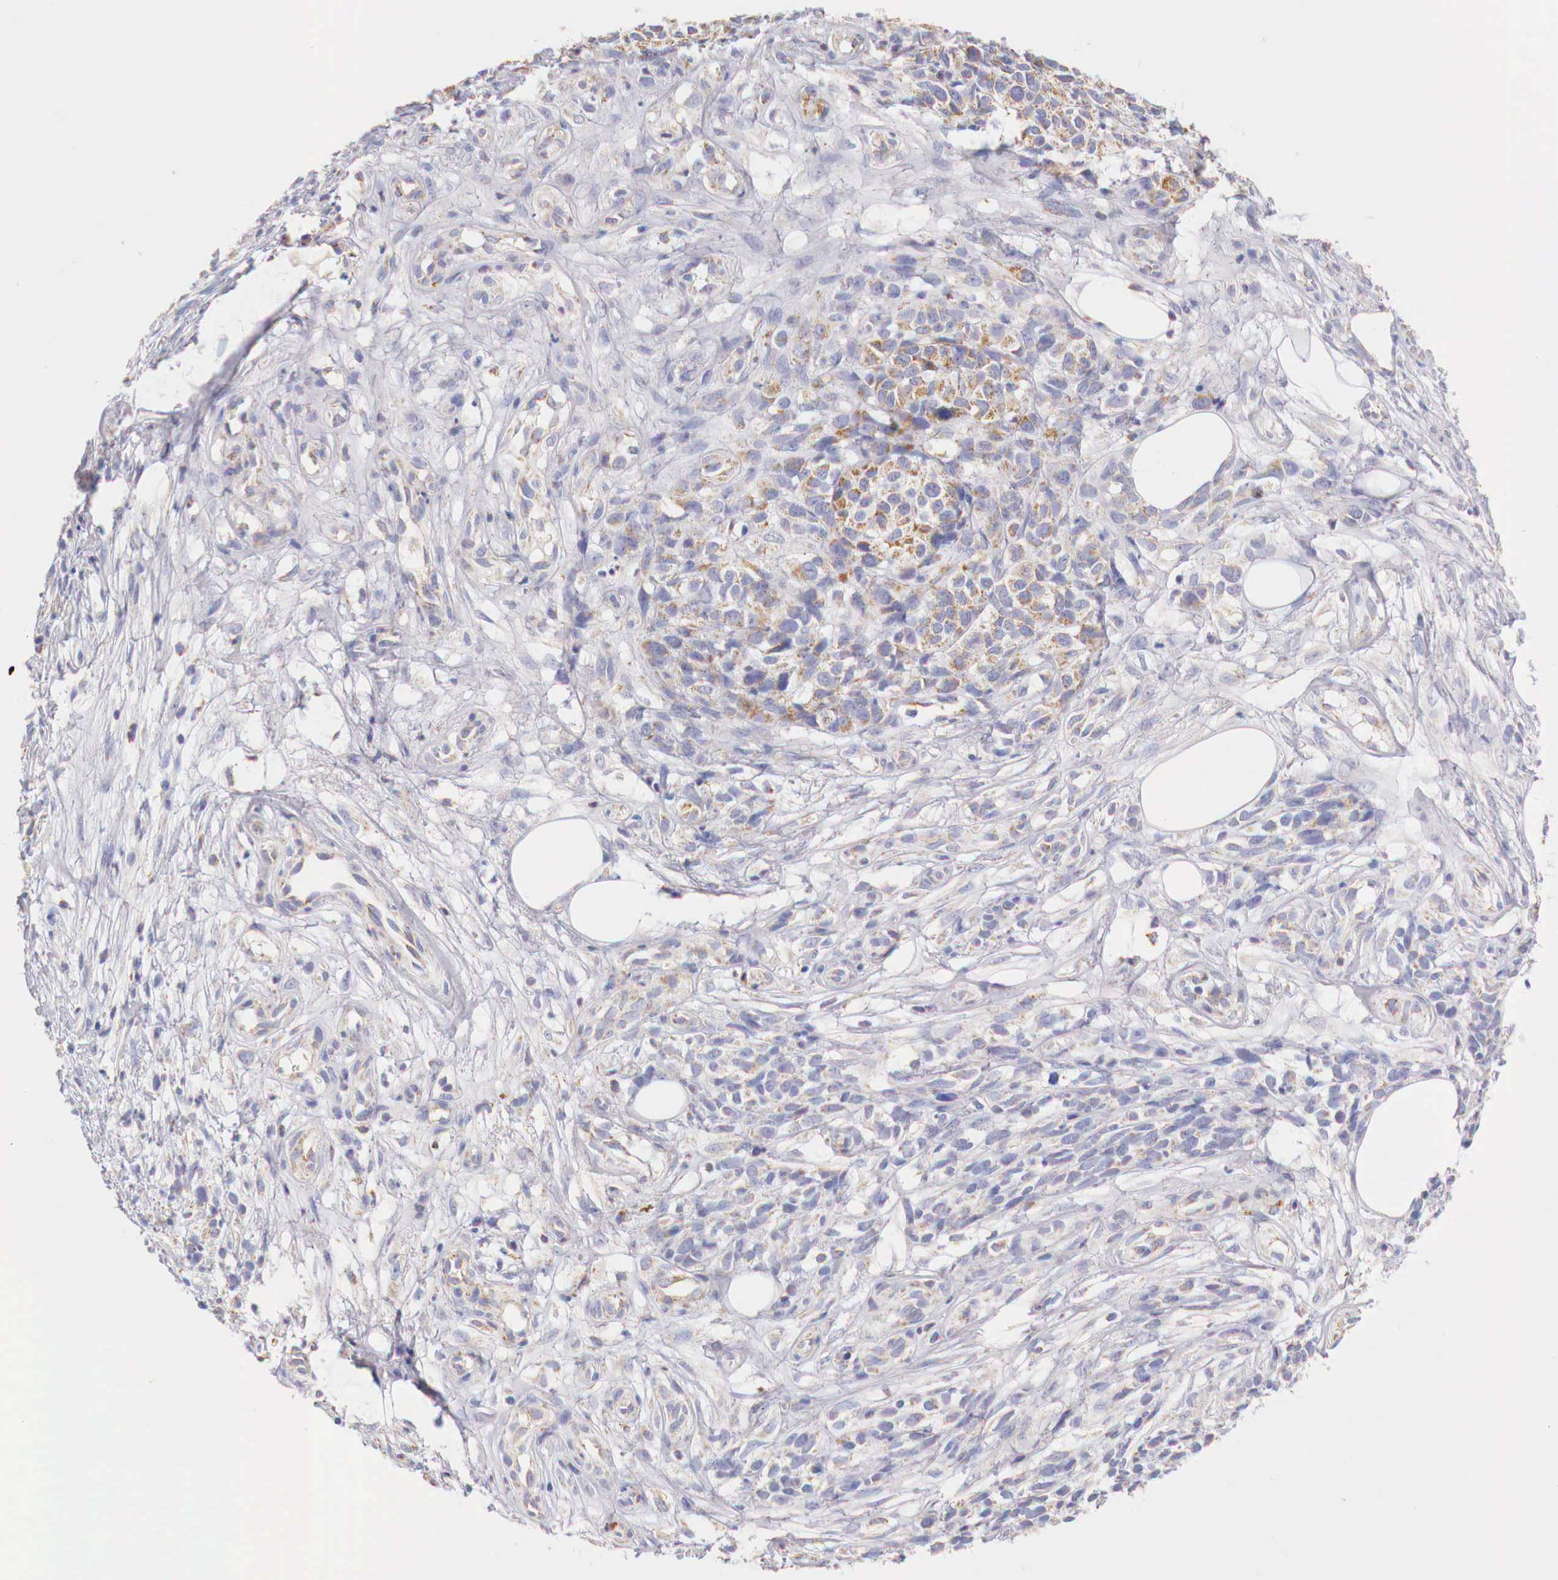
{"staining": {"intensity": "weak", "quantity": "25%-75%", "location": "cytoplasmic/membranous"}, "tissue": "melanoma", "cell_type": "Tumor cells", "image_type": "cancer", "snomed": [{"axis": "morphology", "description": "Malignant melanoma, NOS"}, {"axis": "topography", "description": "Skin"}], "caption": "Immunohistochemical staining of melanoma displays weak cytoplasmic/membranous protein staining in approximately 25%-75% of tumor cells.", "gene": "IDH3G", "patient": {"sex": "female", "age": 85}}